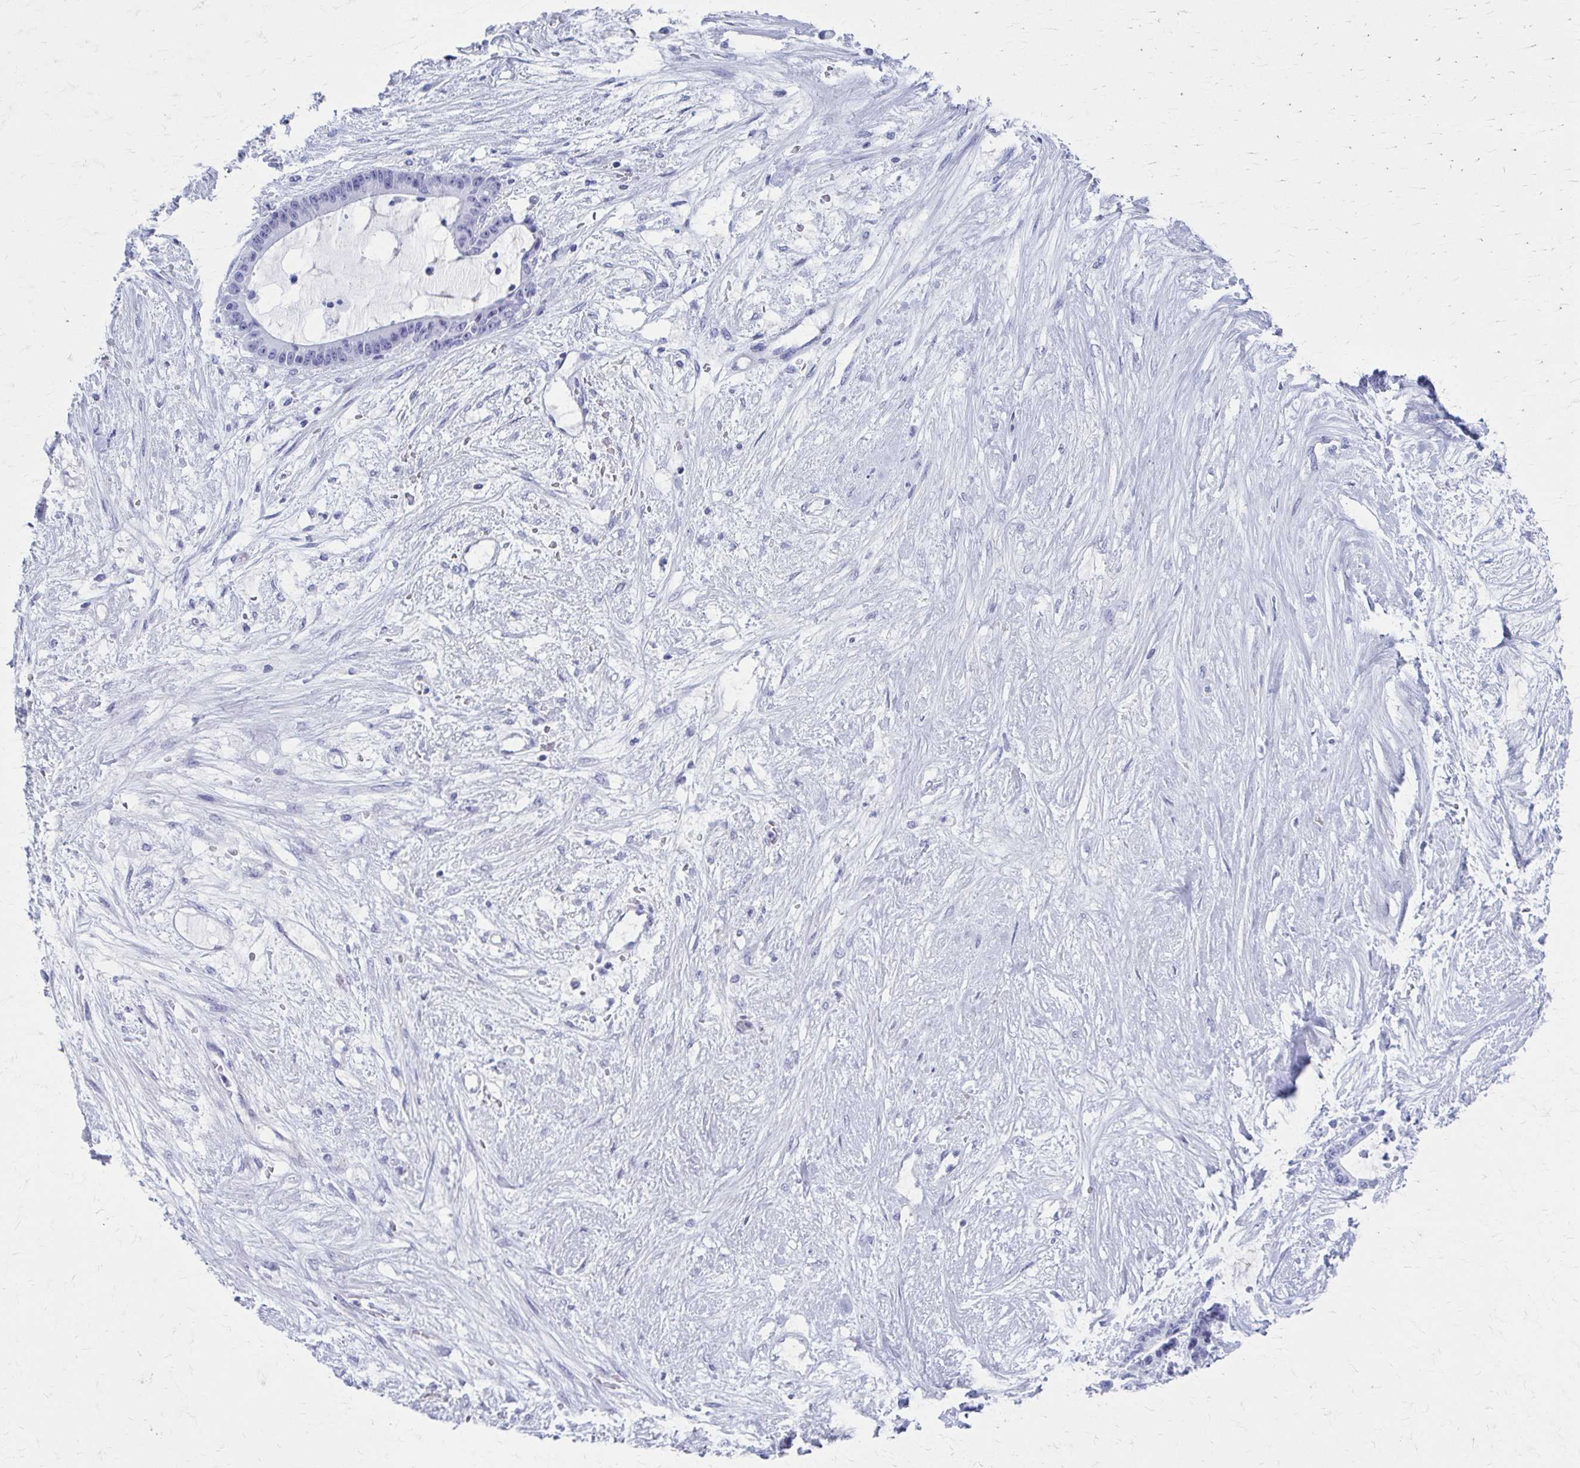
{"staining": {"intensity": "negative", "quantity": "none", "location": "none"}, "tissue": "liver cancer", "cell_type": "Tumor cells", "image_type": "cancer", "snomed": [{"axis": "morphology", "description": "Normal tissue, NOS"}, {"axis": "morphology", "description": "Cholangiocarcinoma"}, {"axis": "topography", "description": "Liver"}, {"axis": "topography", "description": "Peripheral nerve tissue"}], "caption": "IHC photomicrograph of human liver cholangiocarcinoma stained for a protein (brown), which displays no positivity in tumor cells.", "gene": "CELF5", "patient": {"sex": "female", "age": 73}}